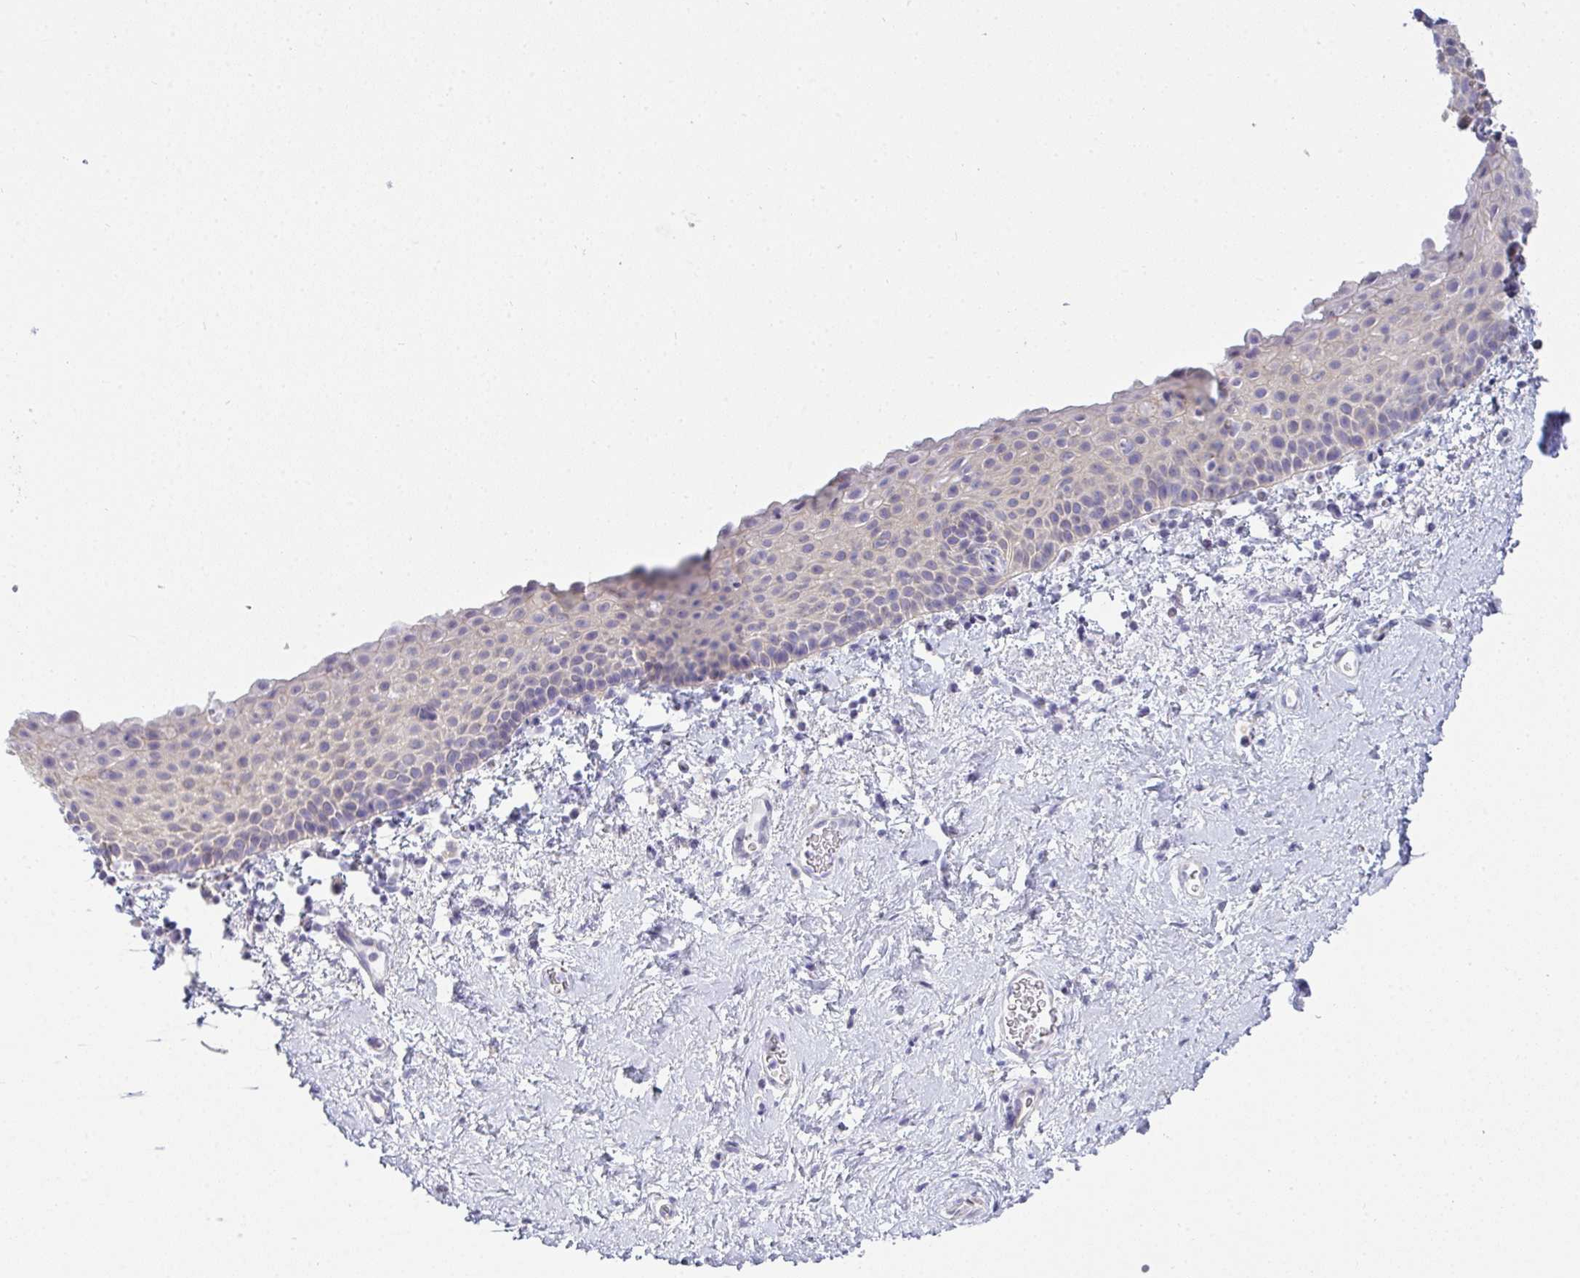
{"staining": {"intensity": "negative", "quantity": "none", "location": "none"}, "tissue": "vagina", "cell_type": "Squamous epithelial cells", "image_type": "normal", "snomed": [{"axis": "morphology", "description": "Normal tissue, NOS"}, {"axis": "topography", "description": "Vagina"}], "caption": "A high-resolution photomicrograph shows immunohistochemistry staining of unremarkable vagina, which demonstrates no significant staining in squamous epithelial cells.", "gene": "GSDMB", "patient": {"sex": "female", "age": 61}}